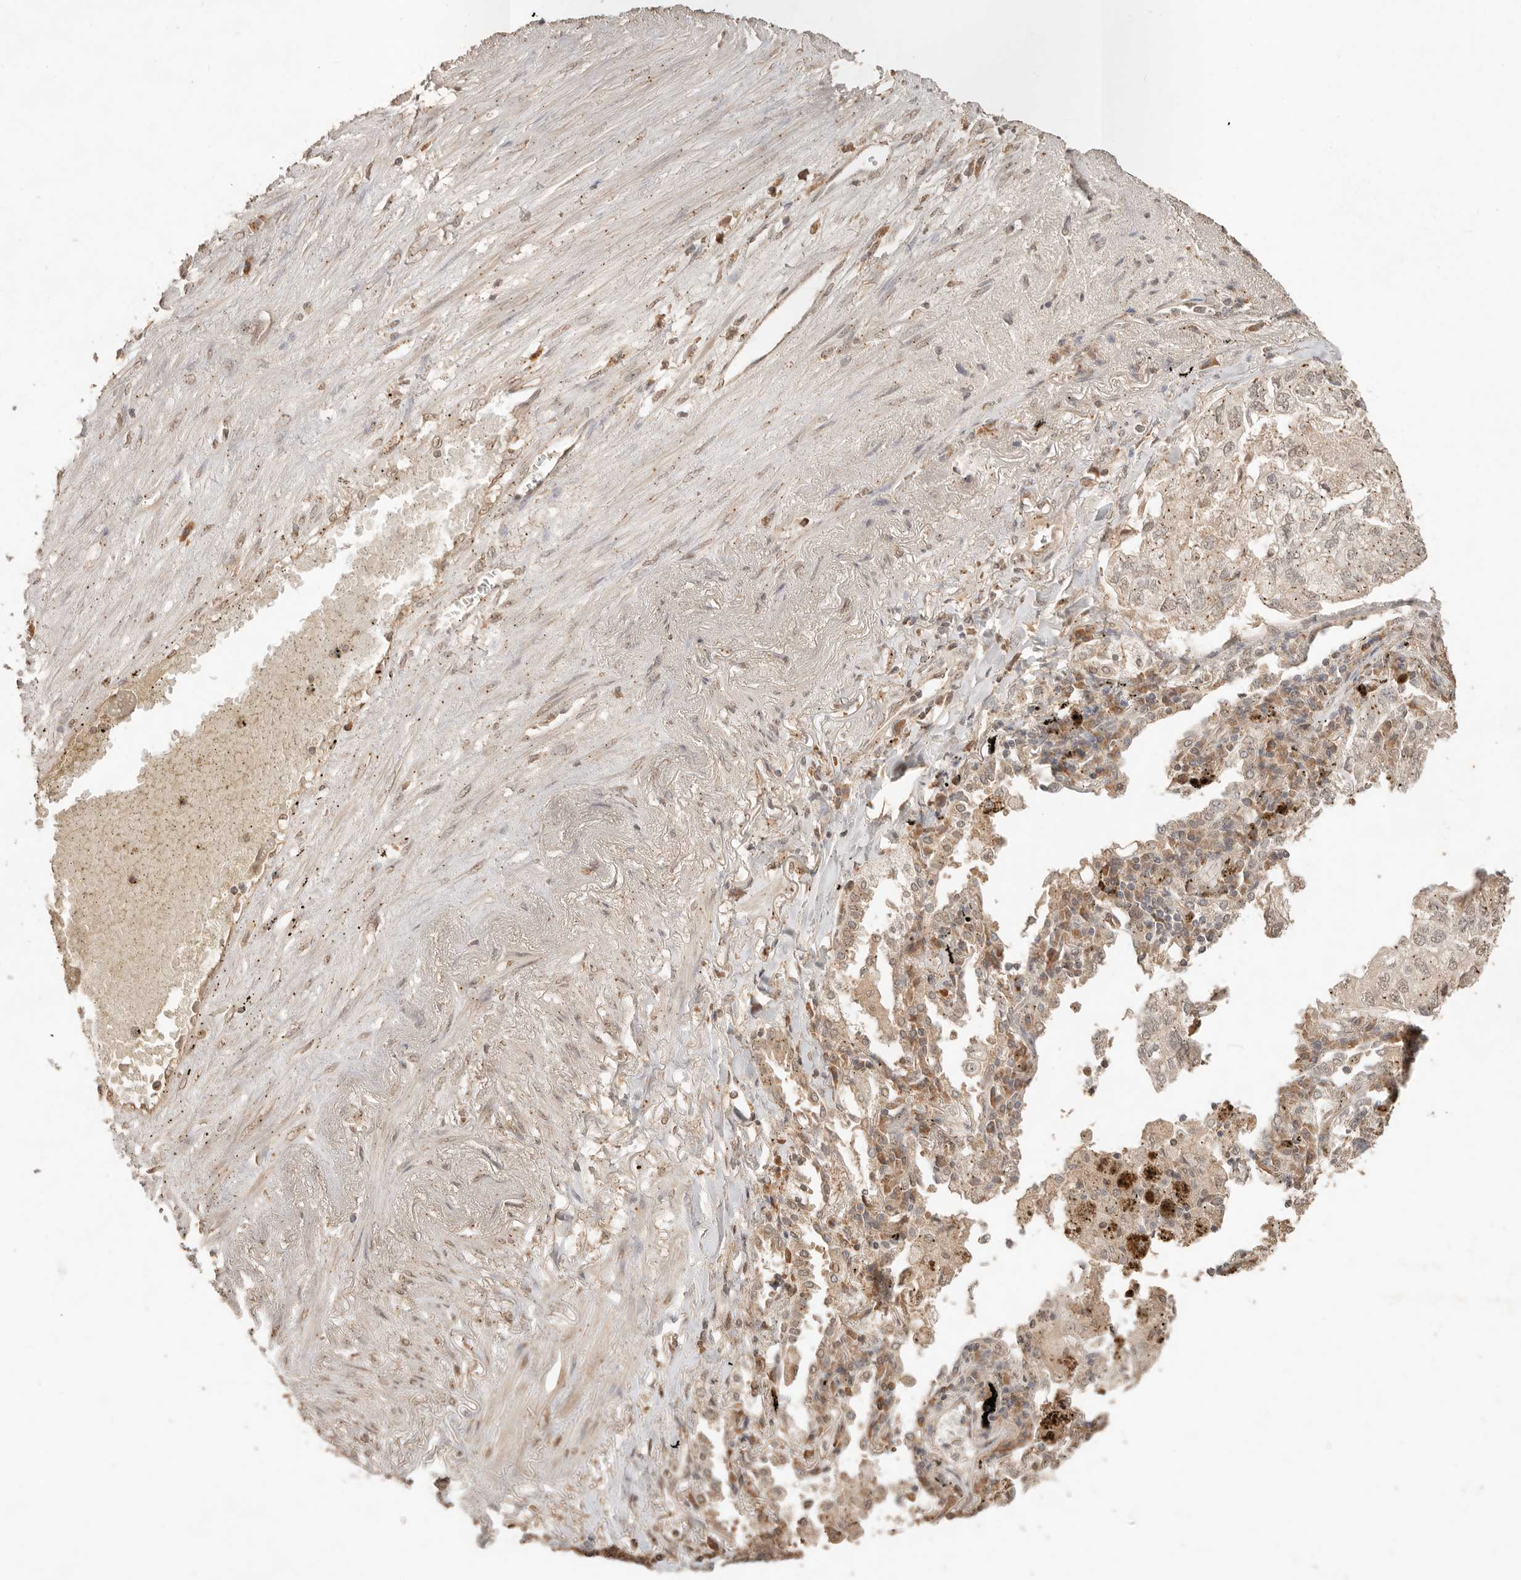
{"staining": {"intensity": "weak", "quantity": "25%-75%", "location": "cytoplasmic/membranous"}, "tissue": "lung cancer", "cell_type": "Tumor cells", "image_type": "cancer", "snomed": [{"axis": "morphology", "description": "Adenocarcinoma, NOS"}, {"axis": "topography", "description": "Lung"}], "caption": "Immunohistochemistry of human adenocarcinoma (lung) displays low levels of weak cytoplasmic/membranous expression in approximately 25%-75% of tumor cells.", "gene": "LMO4", "patient": {"sex": "male", "age": 65}}